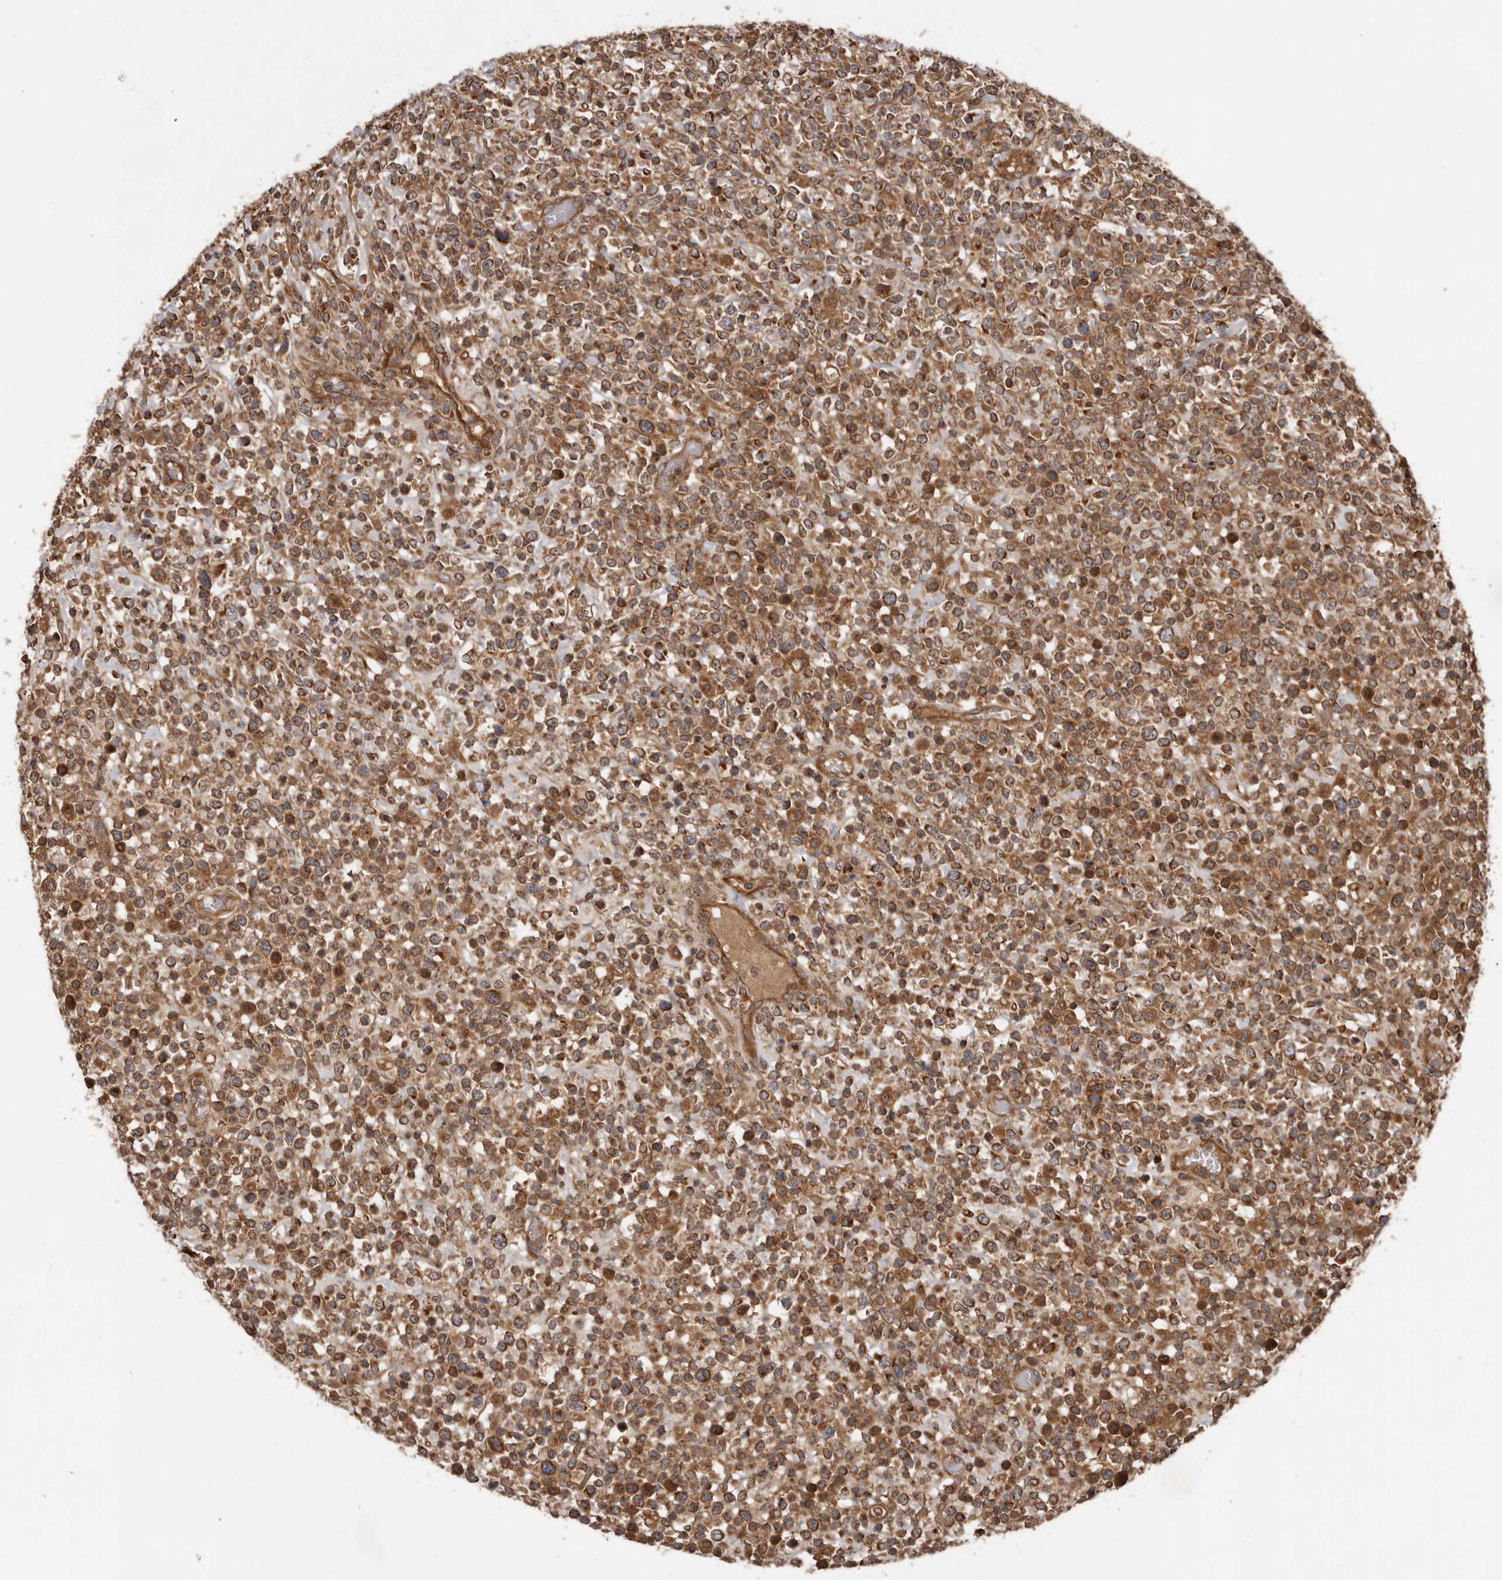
{"staining": {"intensity": "moderate", "quantity": ">75%", "location": "cytoplasmic/membranous"}, "tissue": "lymphoma", "cell_type": "Tumor cells", "image_type": "cancer", "snomed": [{"axis": "morphology", "description": "Malignant lymphoma, non-Hodgkin's type, High grade"}, {"axis": "topography", "description": "Colon"}], "caption": "Moderate cytoplasmic/membranous protein expression is appreciated in about >75% of tumor cells in malignant lymphoma, non-Hodgkin's type (high-grade).", "gene": "STK36", "patient": {"sex": "female", "age": 53}}